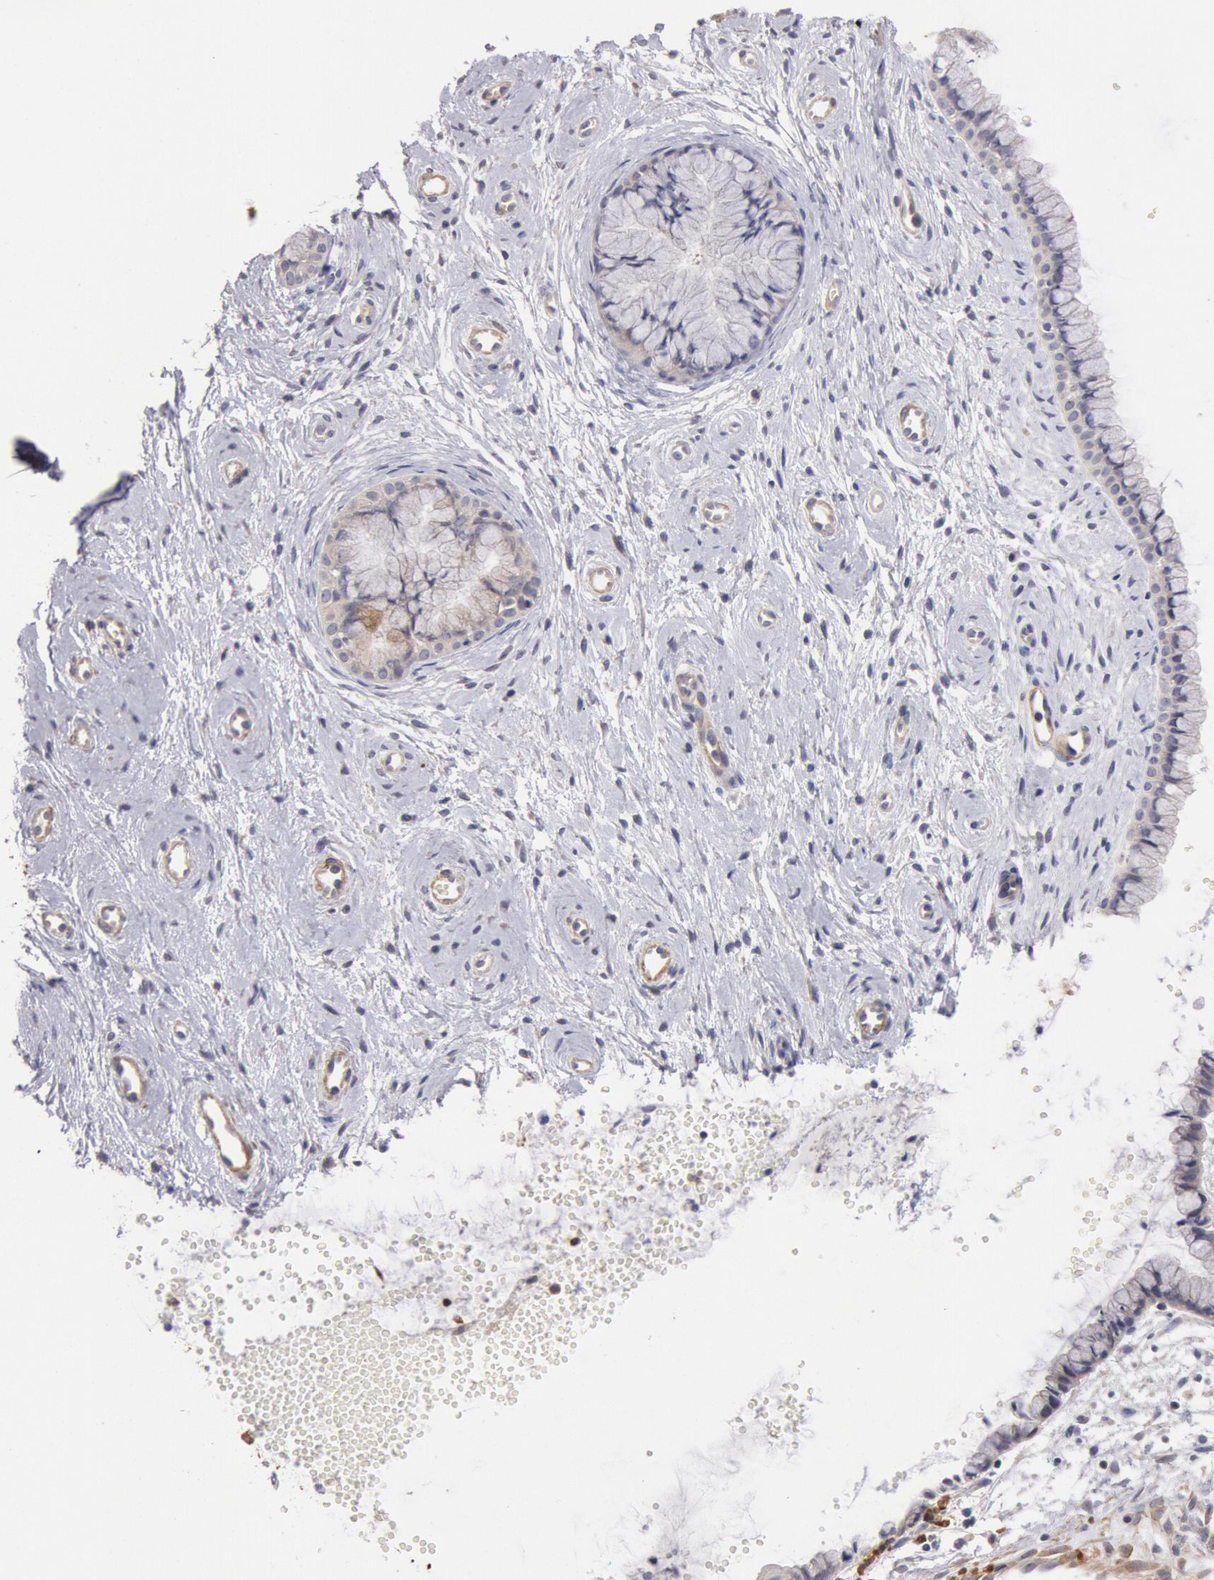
{"staining": {"intensity": "weak", "quantity": "25%-75%", "location": "cytoplasmic/membranous"}, "tissue": "cervix", "cell_type": "Glandular cells", "image_type": "normal", "snomed": [{"axis": "morphology", "description": "Normal tissue, NOS"}, {"axis": "topography", "description": "Cervix"}], "caption": "Protein staining exhibits weak cytoplasmic/membranous expression in approximately 25%-75% of glandular cells in benign cervix.", "gene": "TMED8", "patient": {"sex": "female", "age": 39}}